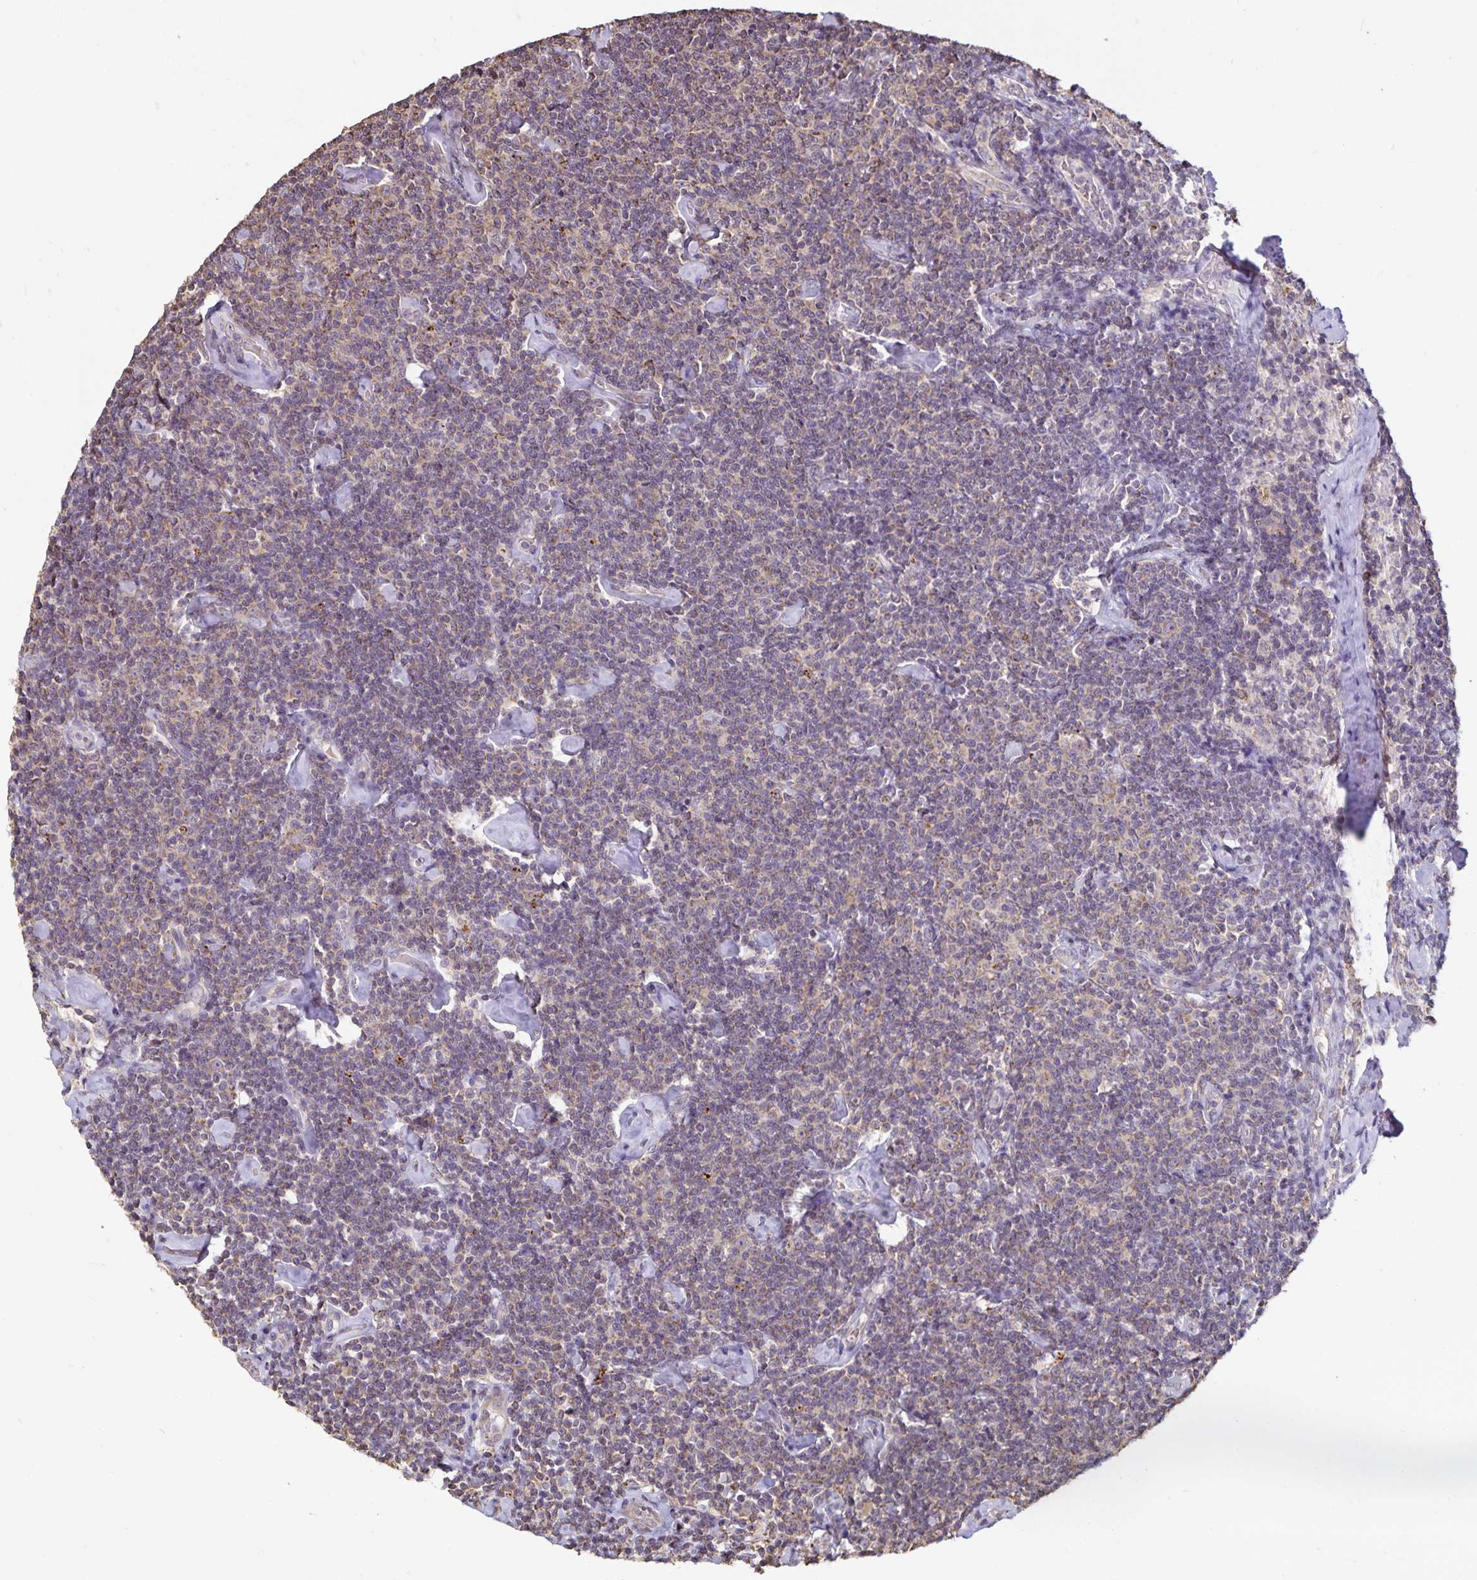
{"staining": {"intensity": "weak", "quantity": "<25%", "location": "cytoplasmic/membranous"}, "tissue": "lymphoma", "cell_type": "Tumor cells", "image_type": "cancer", "snomed": [{"axis": "morphology", "description": "Malignant lymphoma, non-Hodgkin's type, Low grade"}, {"axis": "topography", "description": "Lymph node"}], "caption": "Lymphoma stained for a protein using immunohistochemistry exhibits no positivity tumor cells.", "gene": "EMC10", "patient": {"sex": "male", "age": 81}}